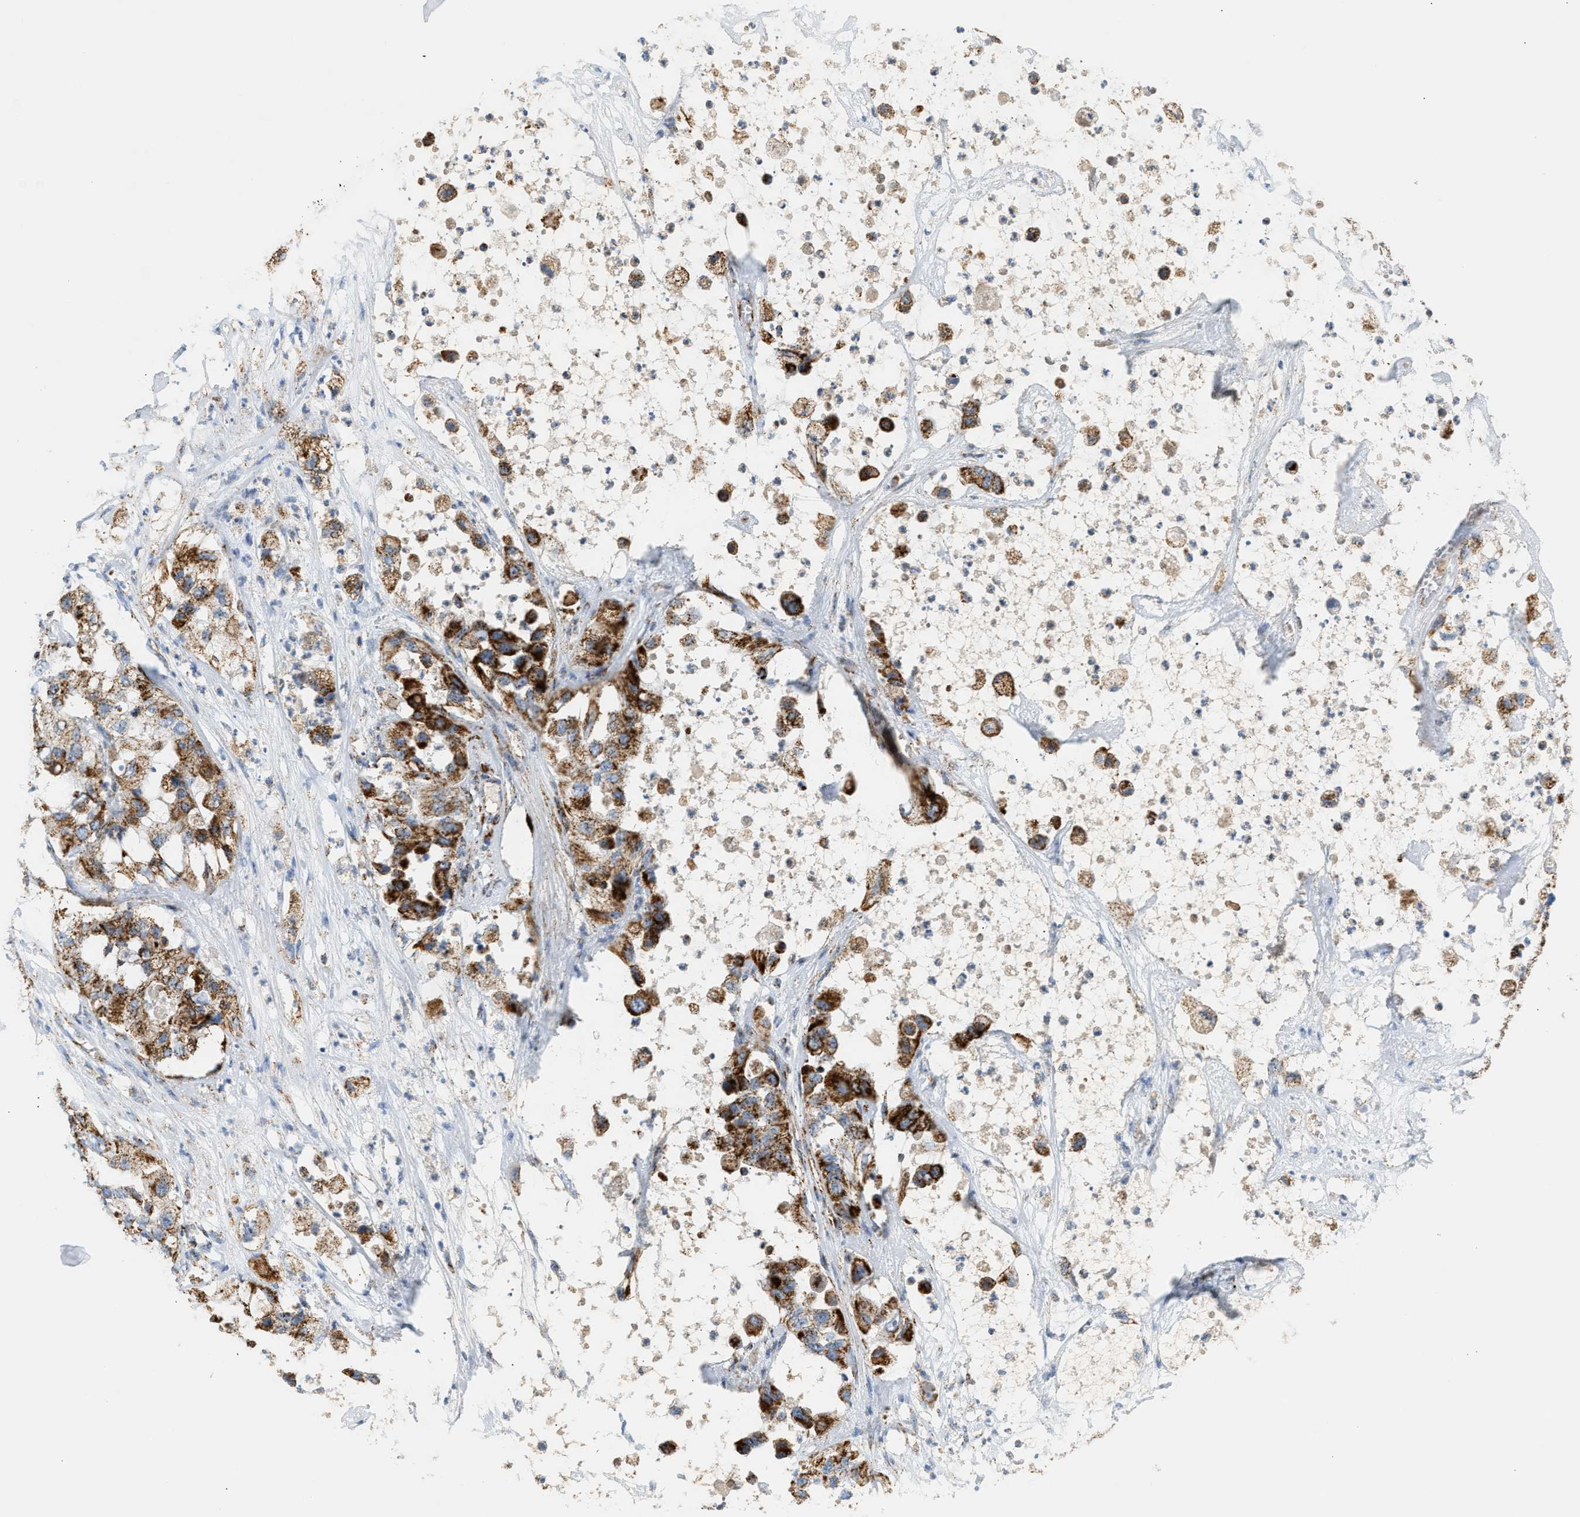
{"staining": {"intensity": "strong", "quantity": ">75%", "location": "cytoplasmic/membranous"}, "tissue": "pancreatic cancer", "cell_type": "Tumor cells", "image_type": "cancer", "snomed": [{"axis": "morphology", "description": "Adenocarcinoma, NOS"}, {"axis": "topography", "description": "Pancreas"}], "caption": "A histopathology image of pancreatic cancer (adenocarcinoma) stained for a protein reveals strong cytoplasmic/membranous brown staining in tumor cells.", "gene": "OGDH", "patient": {"sex": "female", "age": 78}}